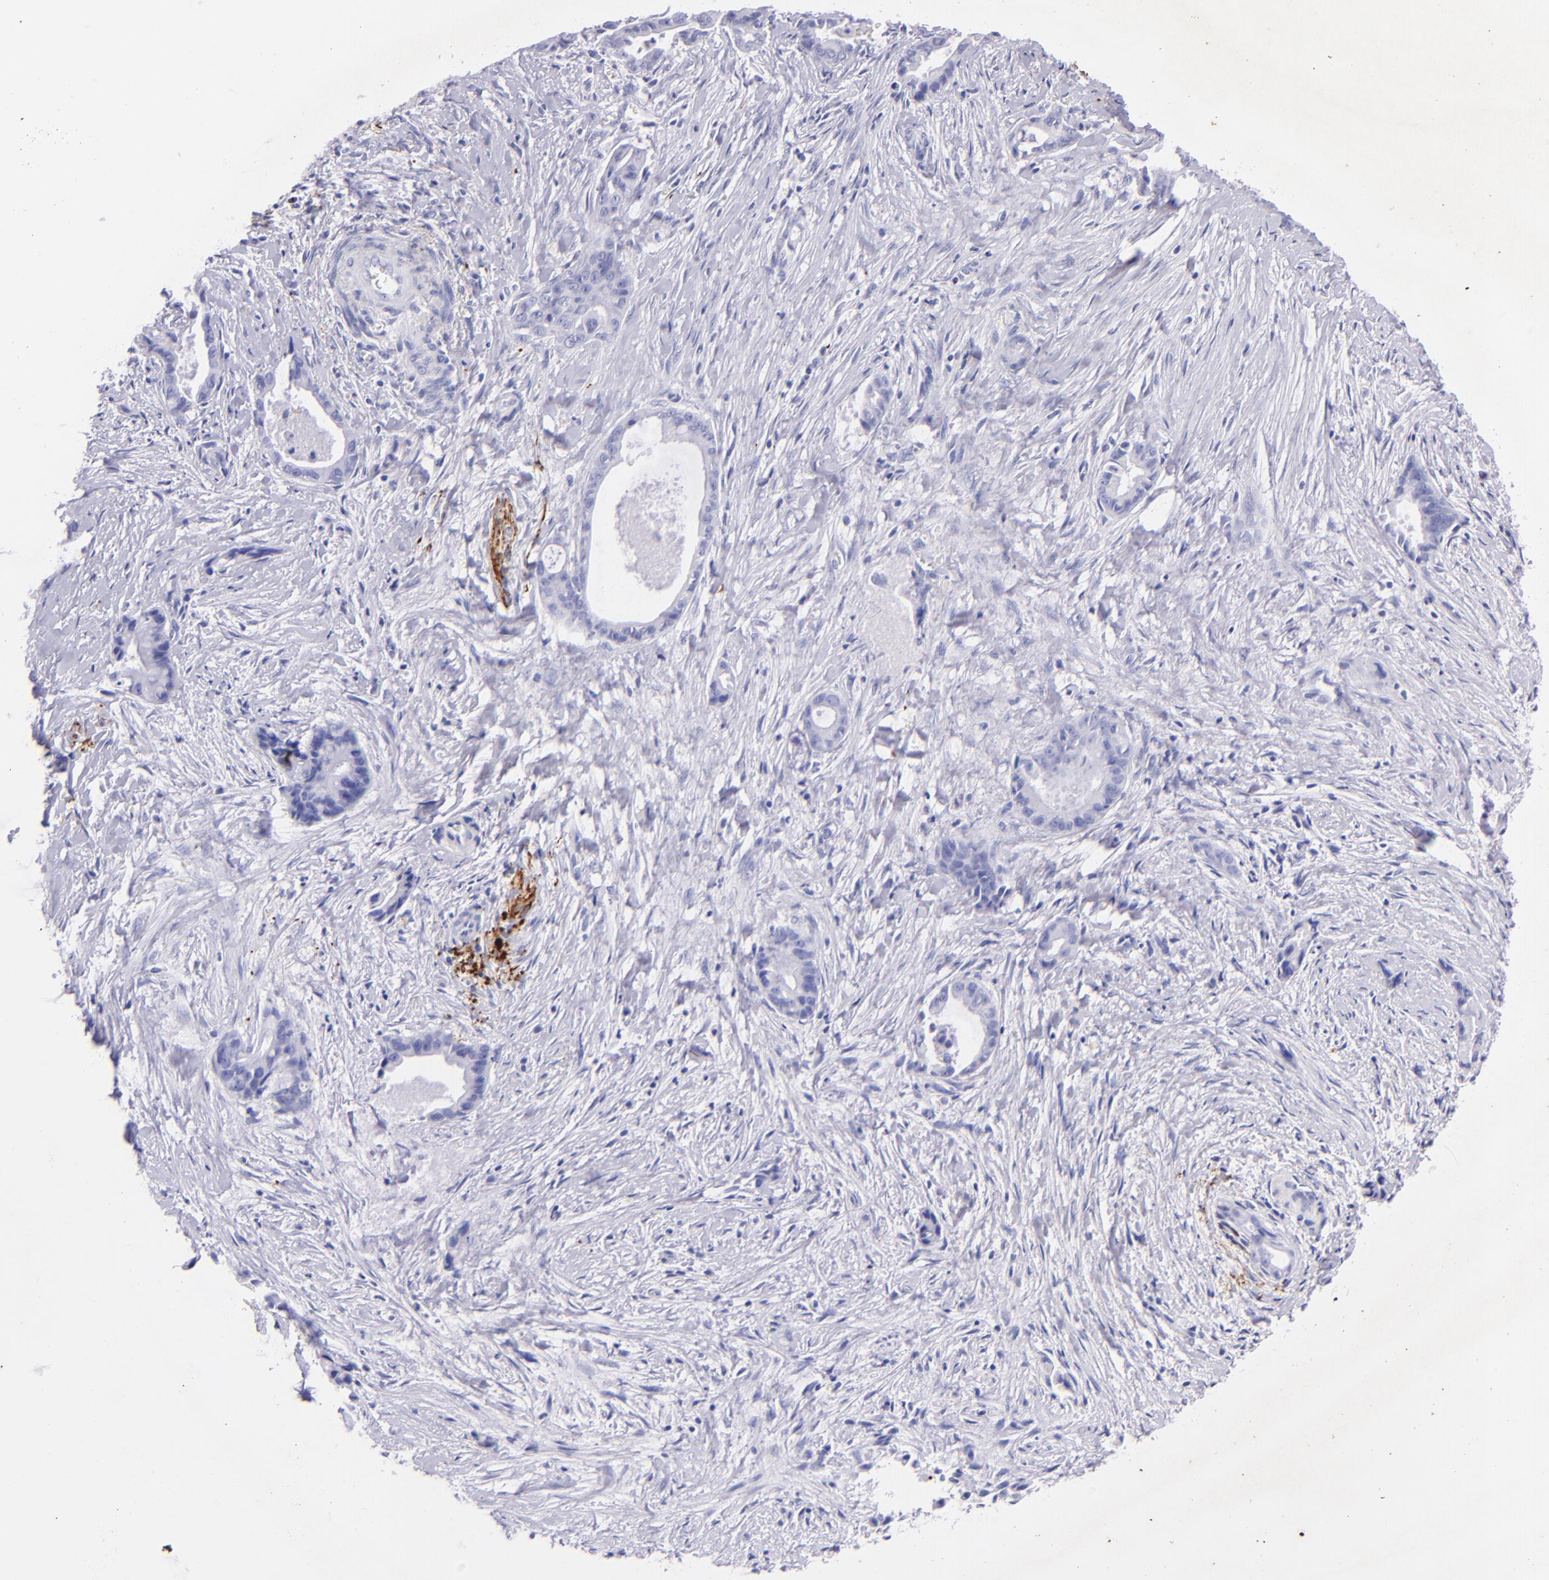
{"staining": {"intensity": "negative", "quantity": "none", "location": "none"}, "tissue": "liver cancer", "cell_type": "Tumor cells", "image_type": "cancer", "snomed": [{"axis": "morphology", "description": "Cholangiocarcinoma"}, {"axis": "topography", "description": "Liver"}], "caption": "An image of human liver cancer is negative for staining in tumor cells.", "gene": "UCHL1", "patient": {"sex": "female", "age": 55}}